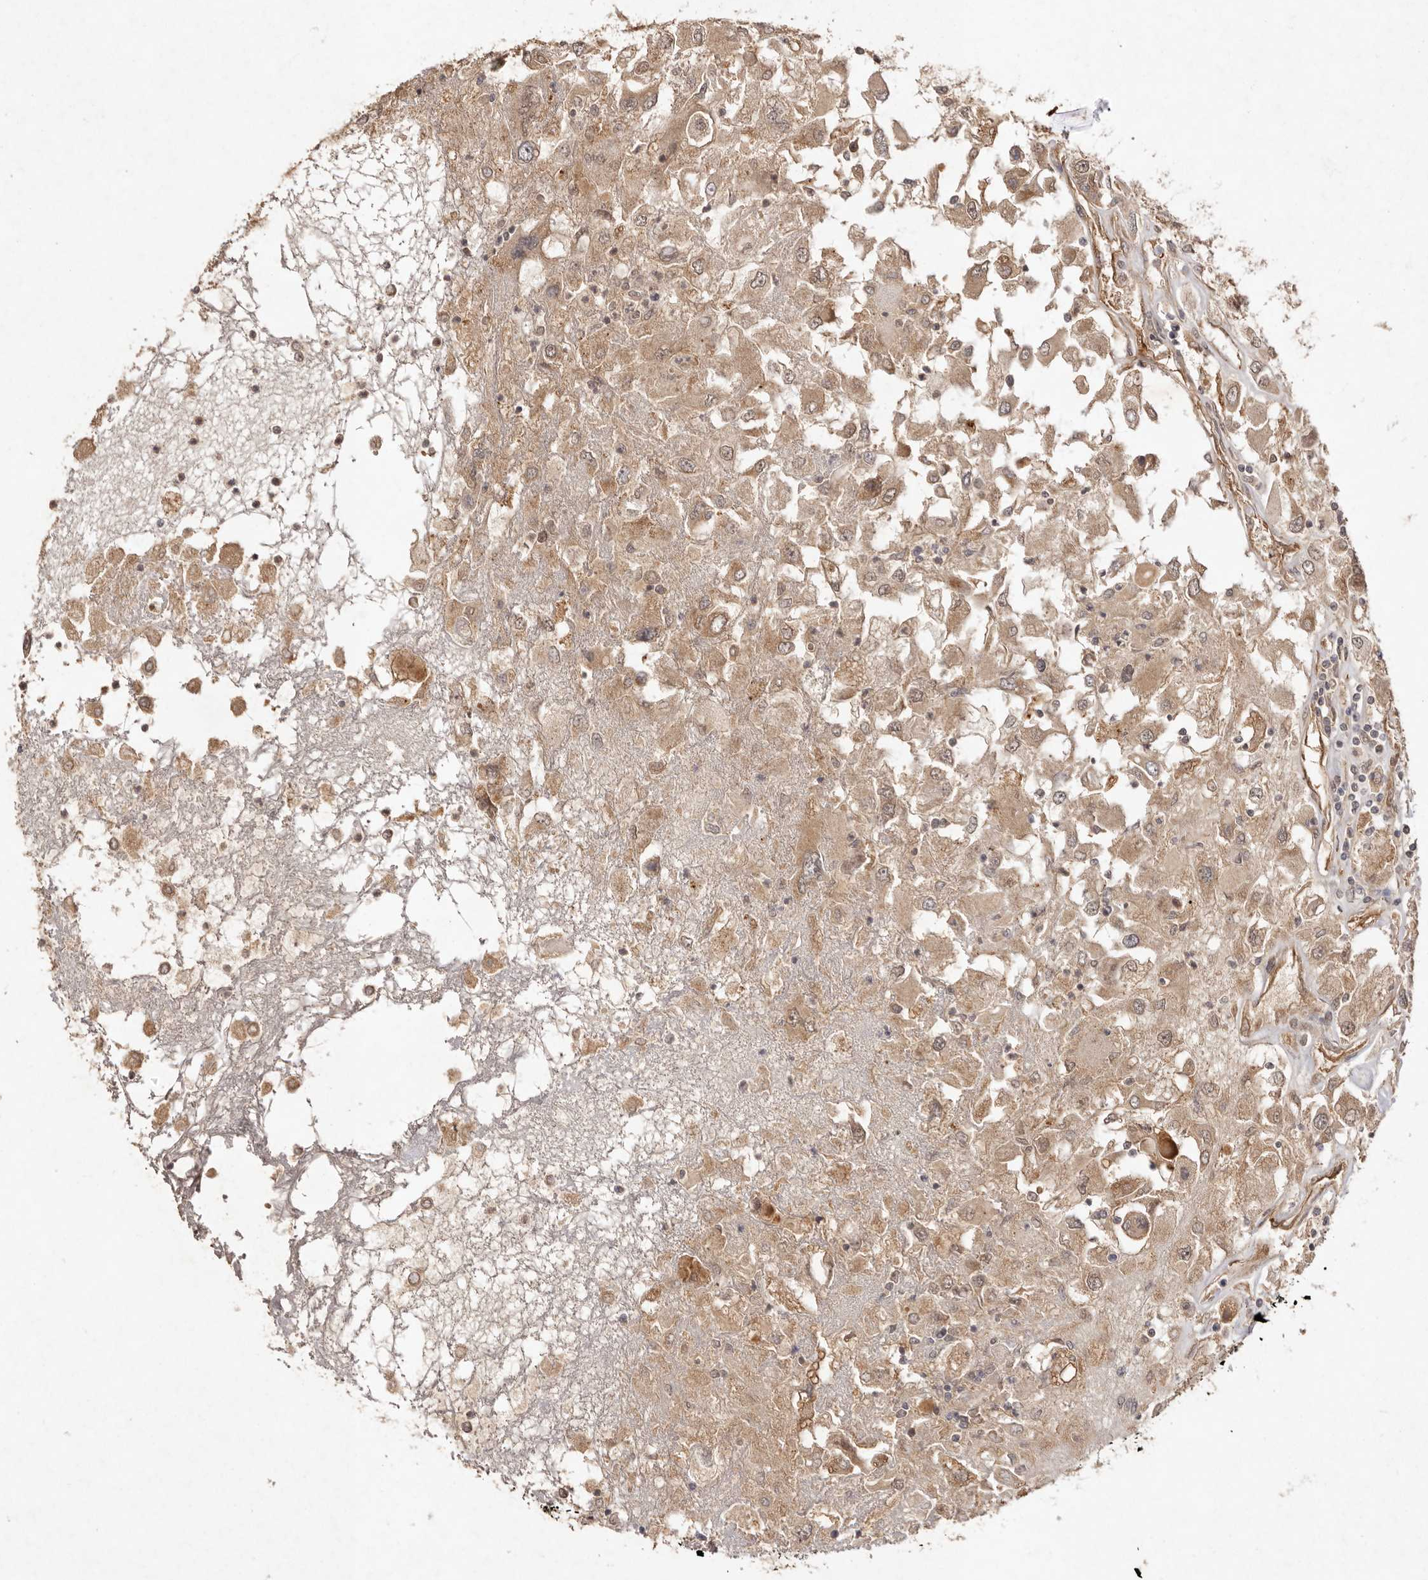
{"staining": {"intensity": "weak", "quantity": ">75%", "location": "cytoplasmic/membranous"}, "tissue": "renal cancer", "cell_type": "Tumor cells", "image_type": "cancer", "snomed": [{"axis": "morphology", "description": "Adenocarcinoma, NOS"}, {"axis": "topography", "description": "Kidney"}], "caption": "Immunohistochemistry (DAB) staining of human renal cancer exhibits weak cytoplasmic/membranous protein positivity in approximately >75% of tumor cells.", "gene": "TARS2", "patient": {"sex": "female", "age": 52}}